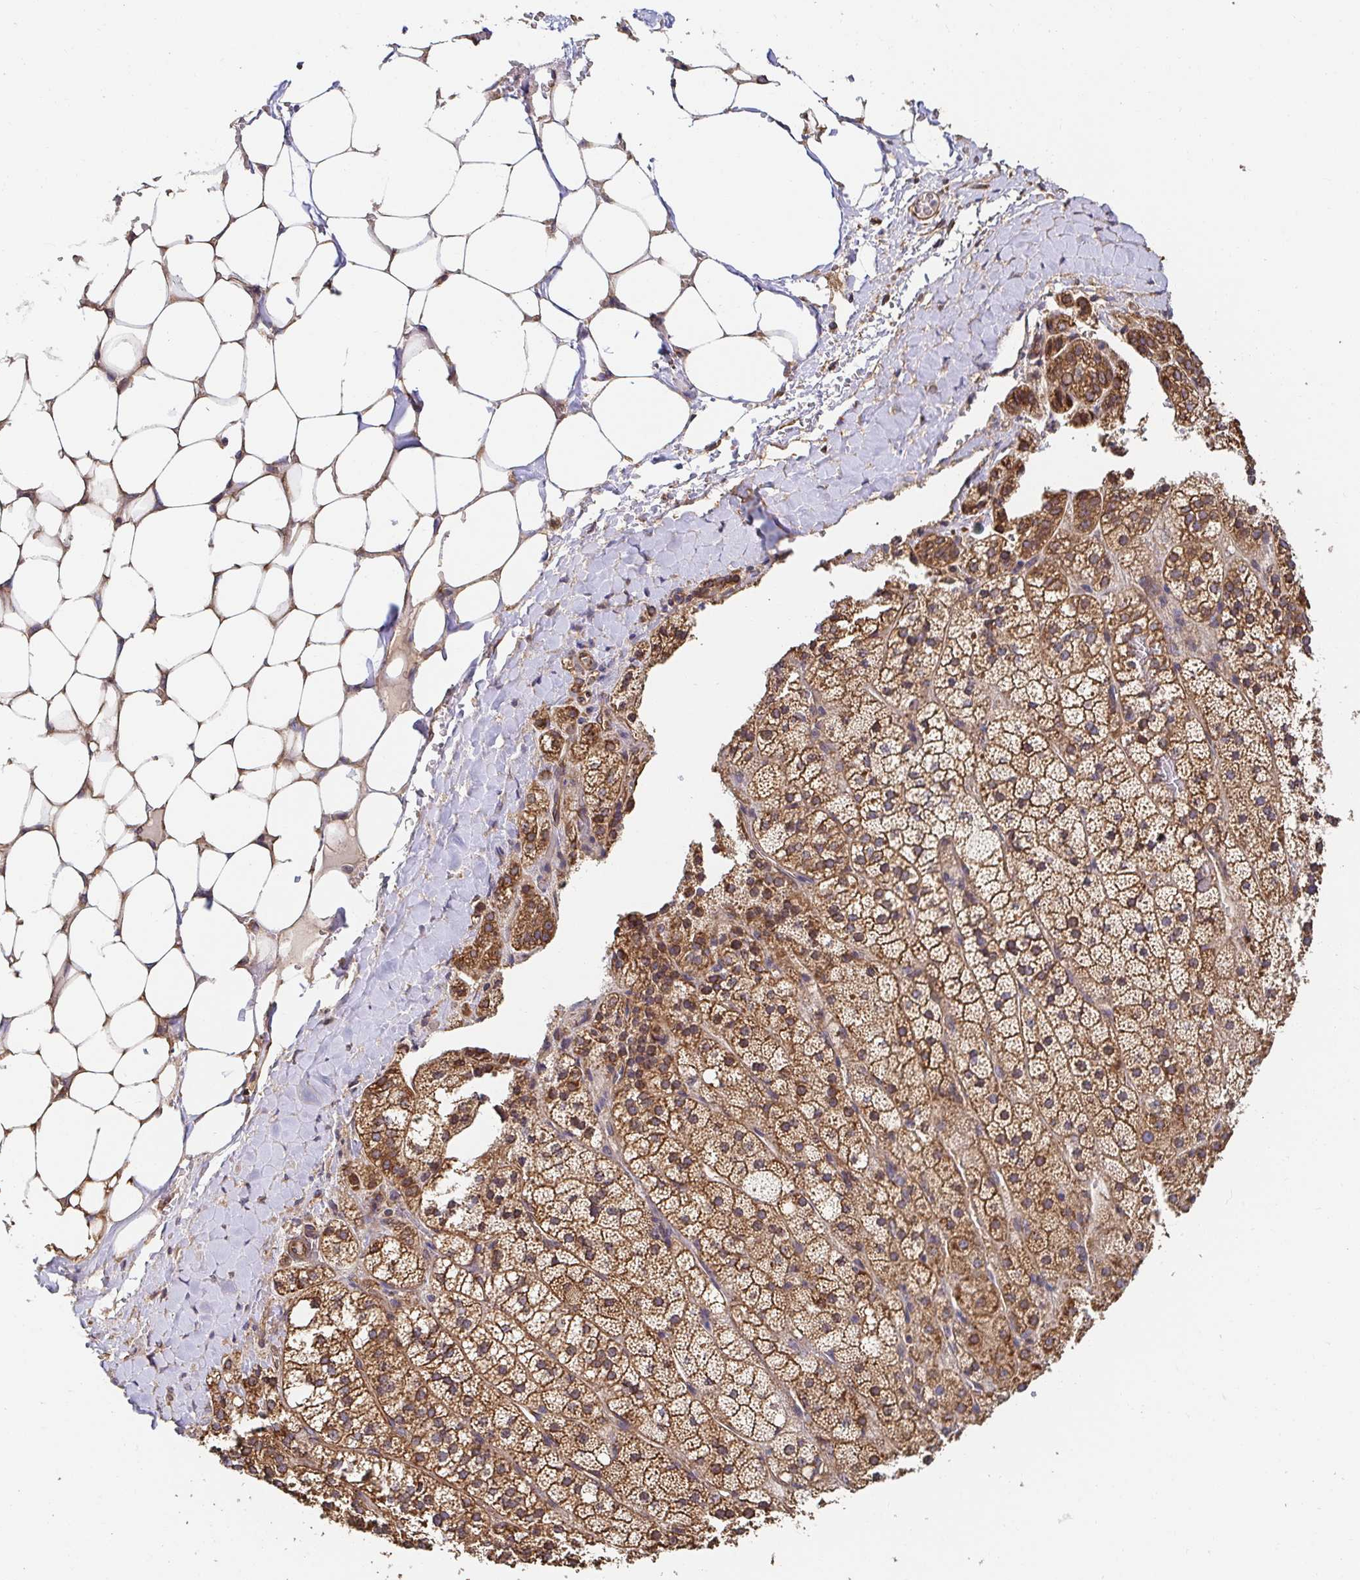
{"staining": {"intensity": "moderate", "quantity": ">75%", "location": "cytoplasmic/membranous"}, "tissue": "adrenal gland", "cell_type": "Glandular cells", "image_type": "normal", "snomed": [{"axis": "morphology", "description": "Normal tissue, NOS"}, {"axis": "topography", "description": "Adrenal gland"}], "caption": "Moderate cytoplasmic/membranous expression is present in about >75% of glandular cells in unremarkable adrenal gland.", "gene": "APBB1", "patient": {"sex": "male", "age": 53}}